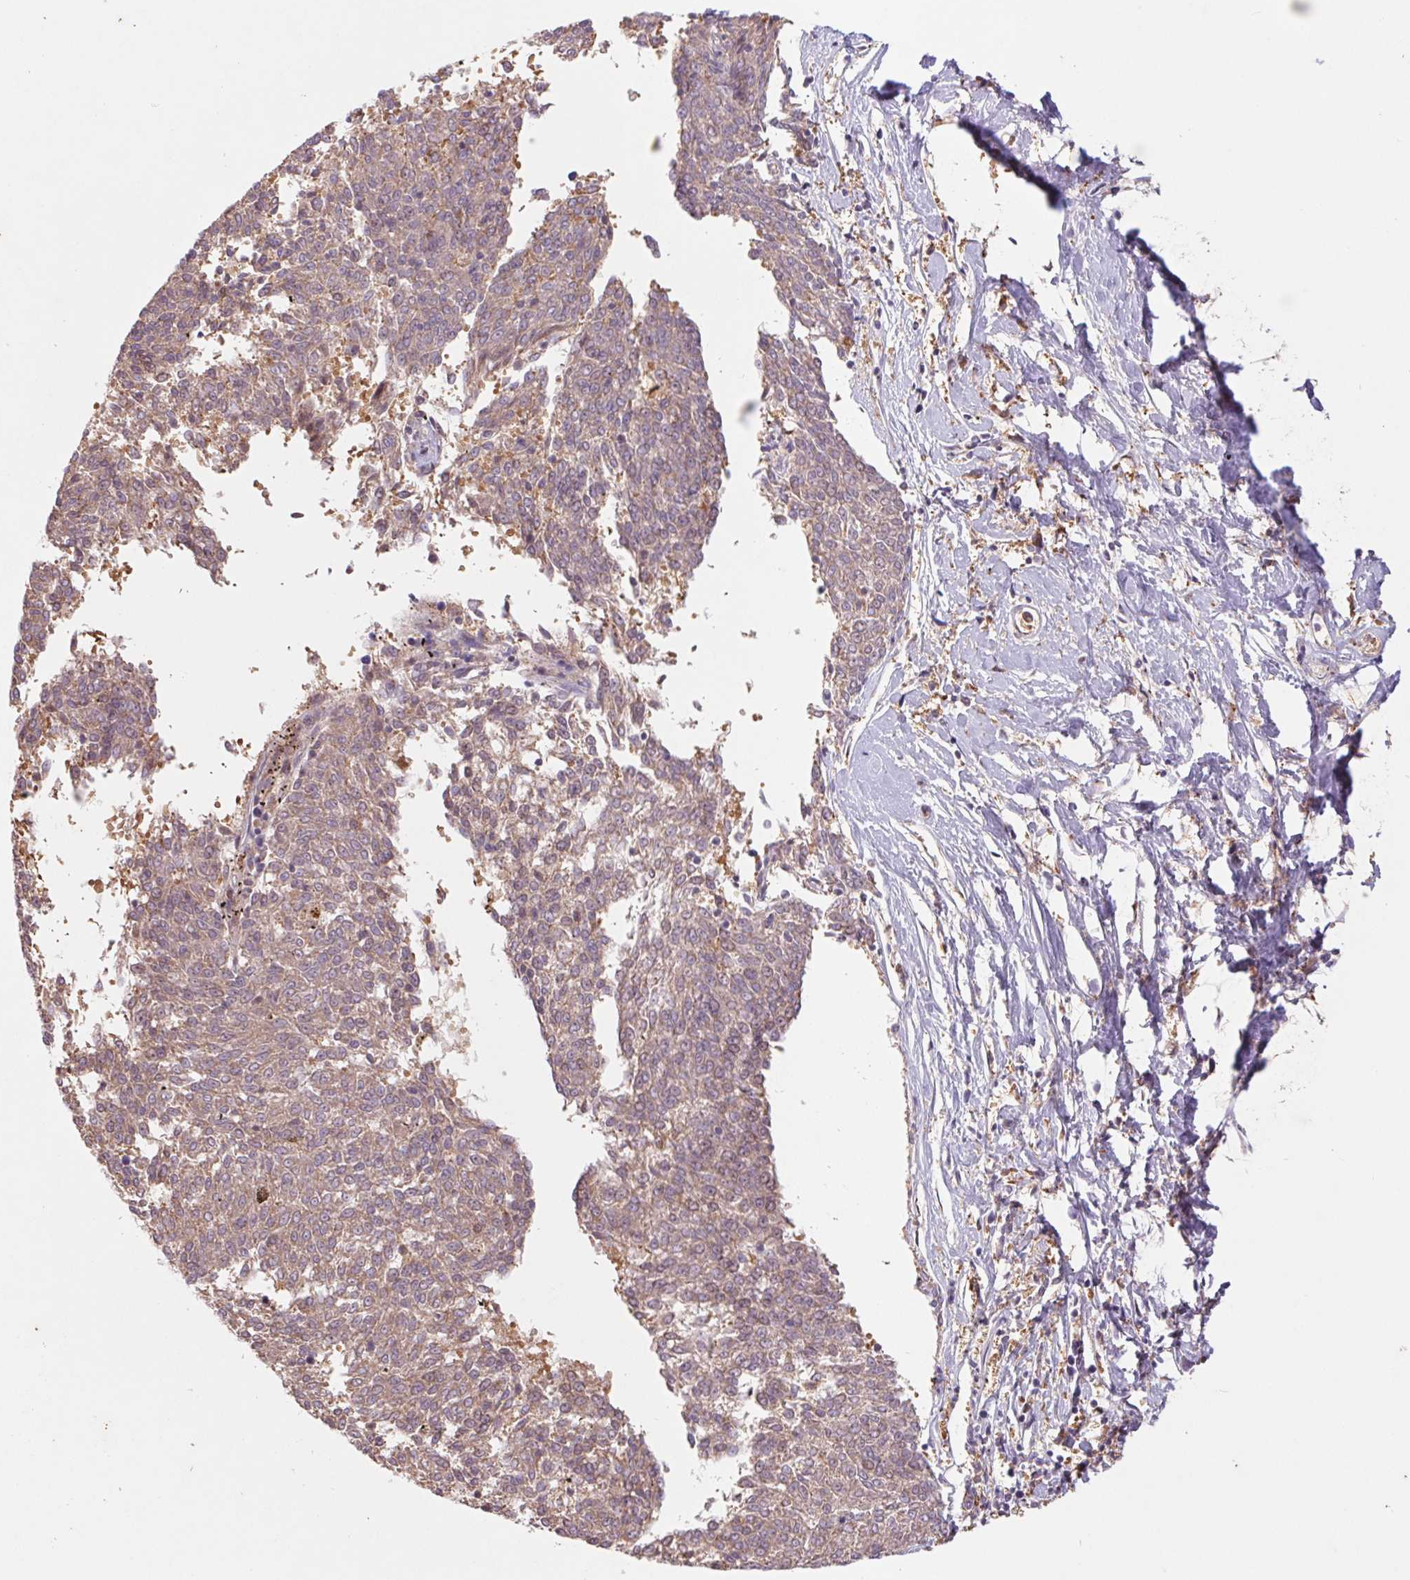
{"staining": {"intensity": "weak", "quantity": "<25%", "location": "cytoplasmic/membranous"}, "tissue": "melanoma", "cell_type": "Tumor cells", "image_type": "cancer", "snomed": [{"axis": "morphology", "description": "Malignant melanoma, NOS"}, {"axis": "topography", "description": "Skin"}], "caption": "This photomicrograph is of malignant melanoma stained with immunohistochemistry to label a protein in brown with the nuclei are counter-stained blue. There is no positivity in tumor cells. Nuclei are stained in blue.", "gene": "RRM1", "patient": {"sex": "female", "age": 72}}